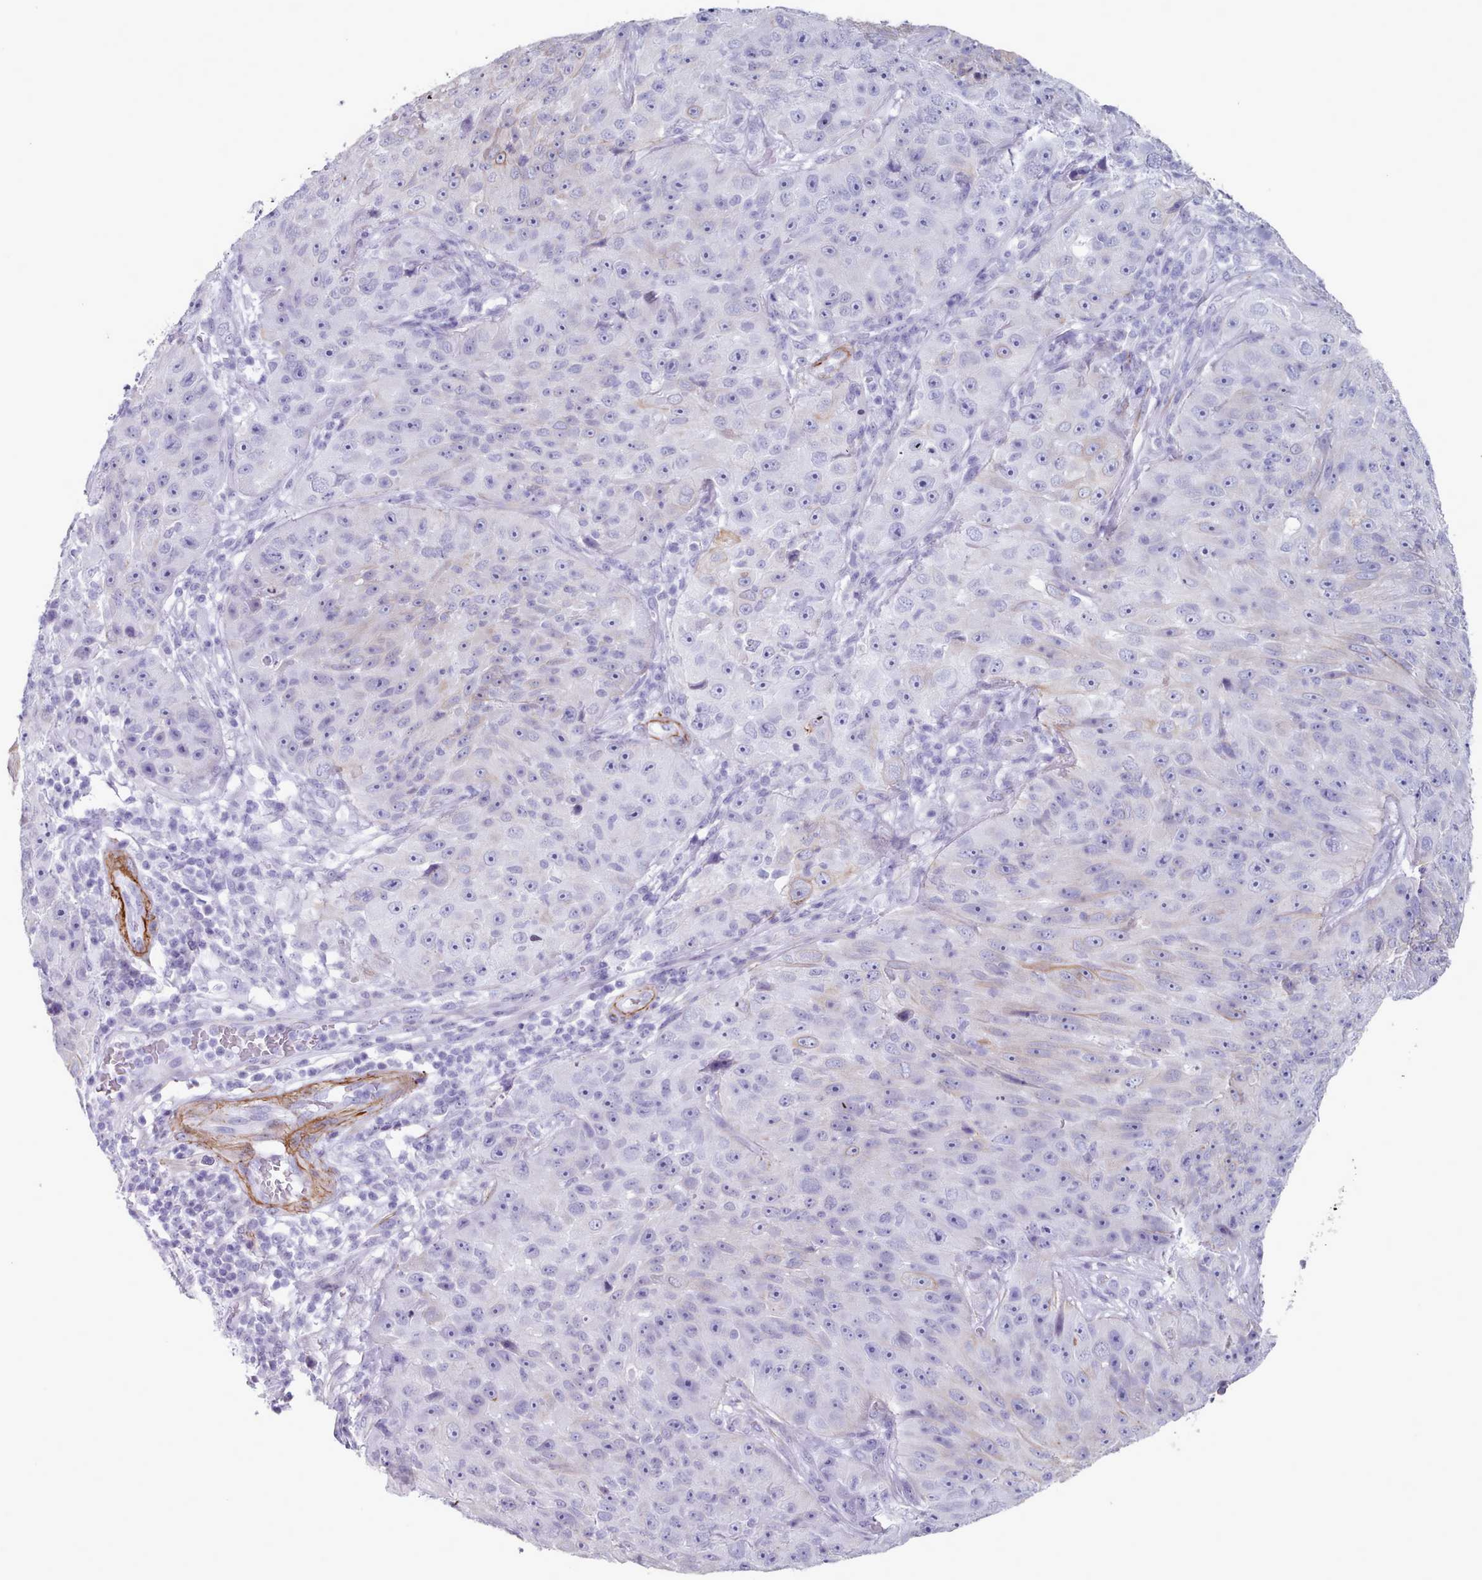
{"staining": {"intensity": "weak", "quantity": "<25%", "location": "cytoplasmic/membranous"}, "tissue": "skin cancer", "cell_type": "Tumor cells", "image_type": "cancer", "snomed": [{"axis": "morphology", "description": "Squamous cell carcinoma, NOS"}, {"axis": "topography", "description": "Skin"}], "caption": "IHC photomicrograph of skin cancer stained for a protein (brown), which displays no expression in tumor cells.", "gene": "FPGS", "patient": {"sex": "female", "age": 87}}